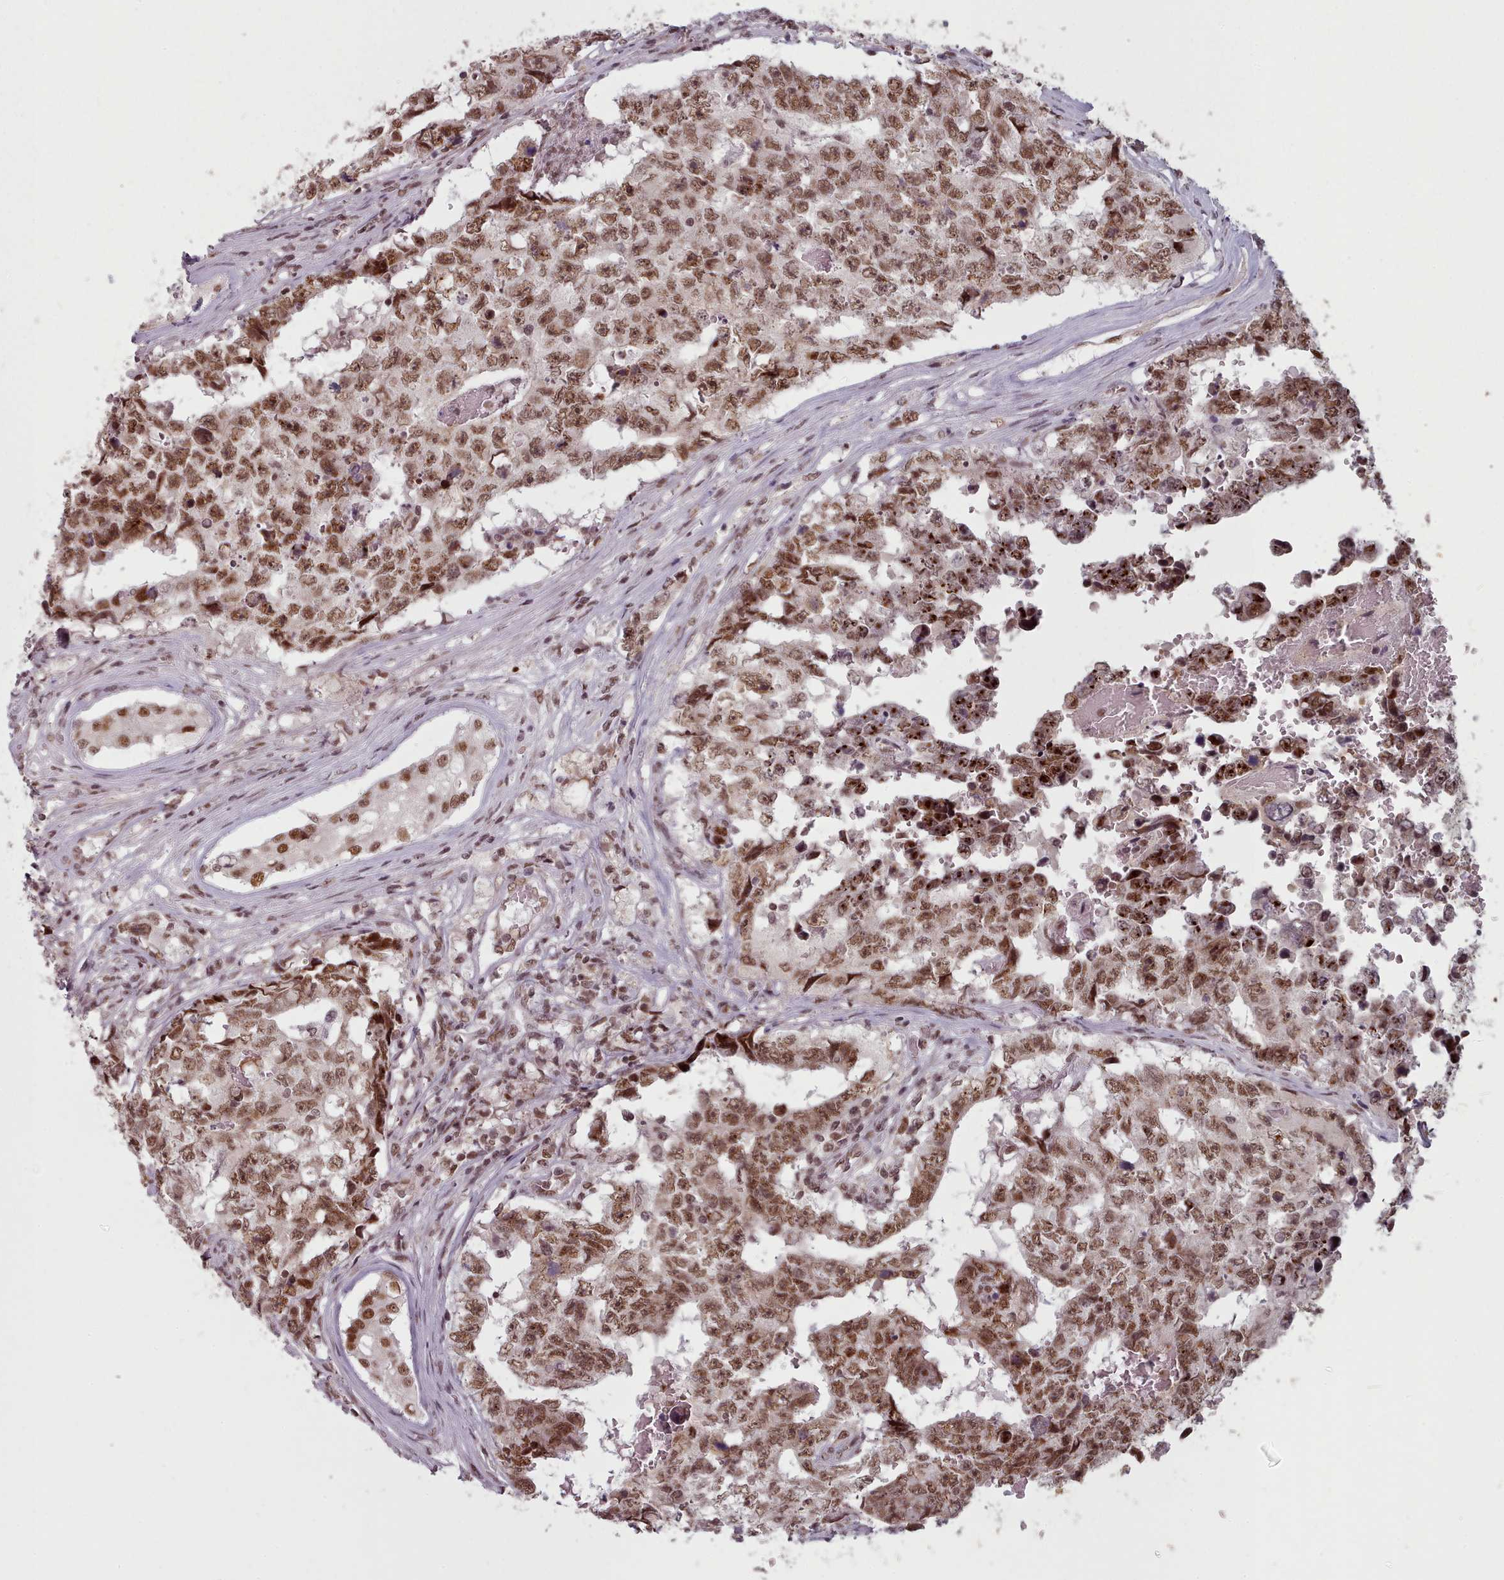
{"staining": {"intensity": "strong", "quantity": ">75%", "location": "nuclear"}, "tissue": "testis cancer", "cell_type": "Tumor cells", "image_type": "cancer", "snomed": [{"axis": "morphology", "description": "Carcinoma, Embryonal, NOS"}, {"axis": "topography", "description": "Testis"}], "caption": "Immunohistochemical staining of testis cancer (embryonal carcinoma) shows strong nuclear protein expression in approximately >75% of tumor cells.", "gene": "SRSF9", "patient": {"sex": "male", "age": 25}}